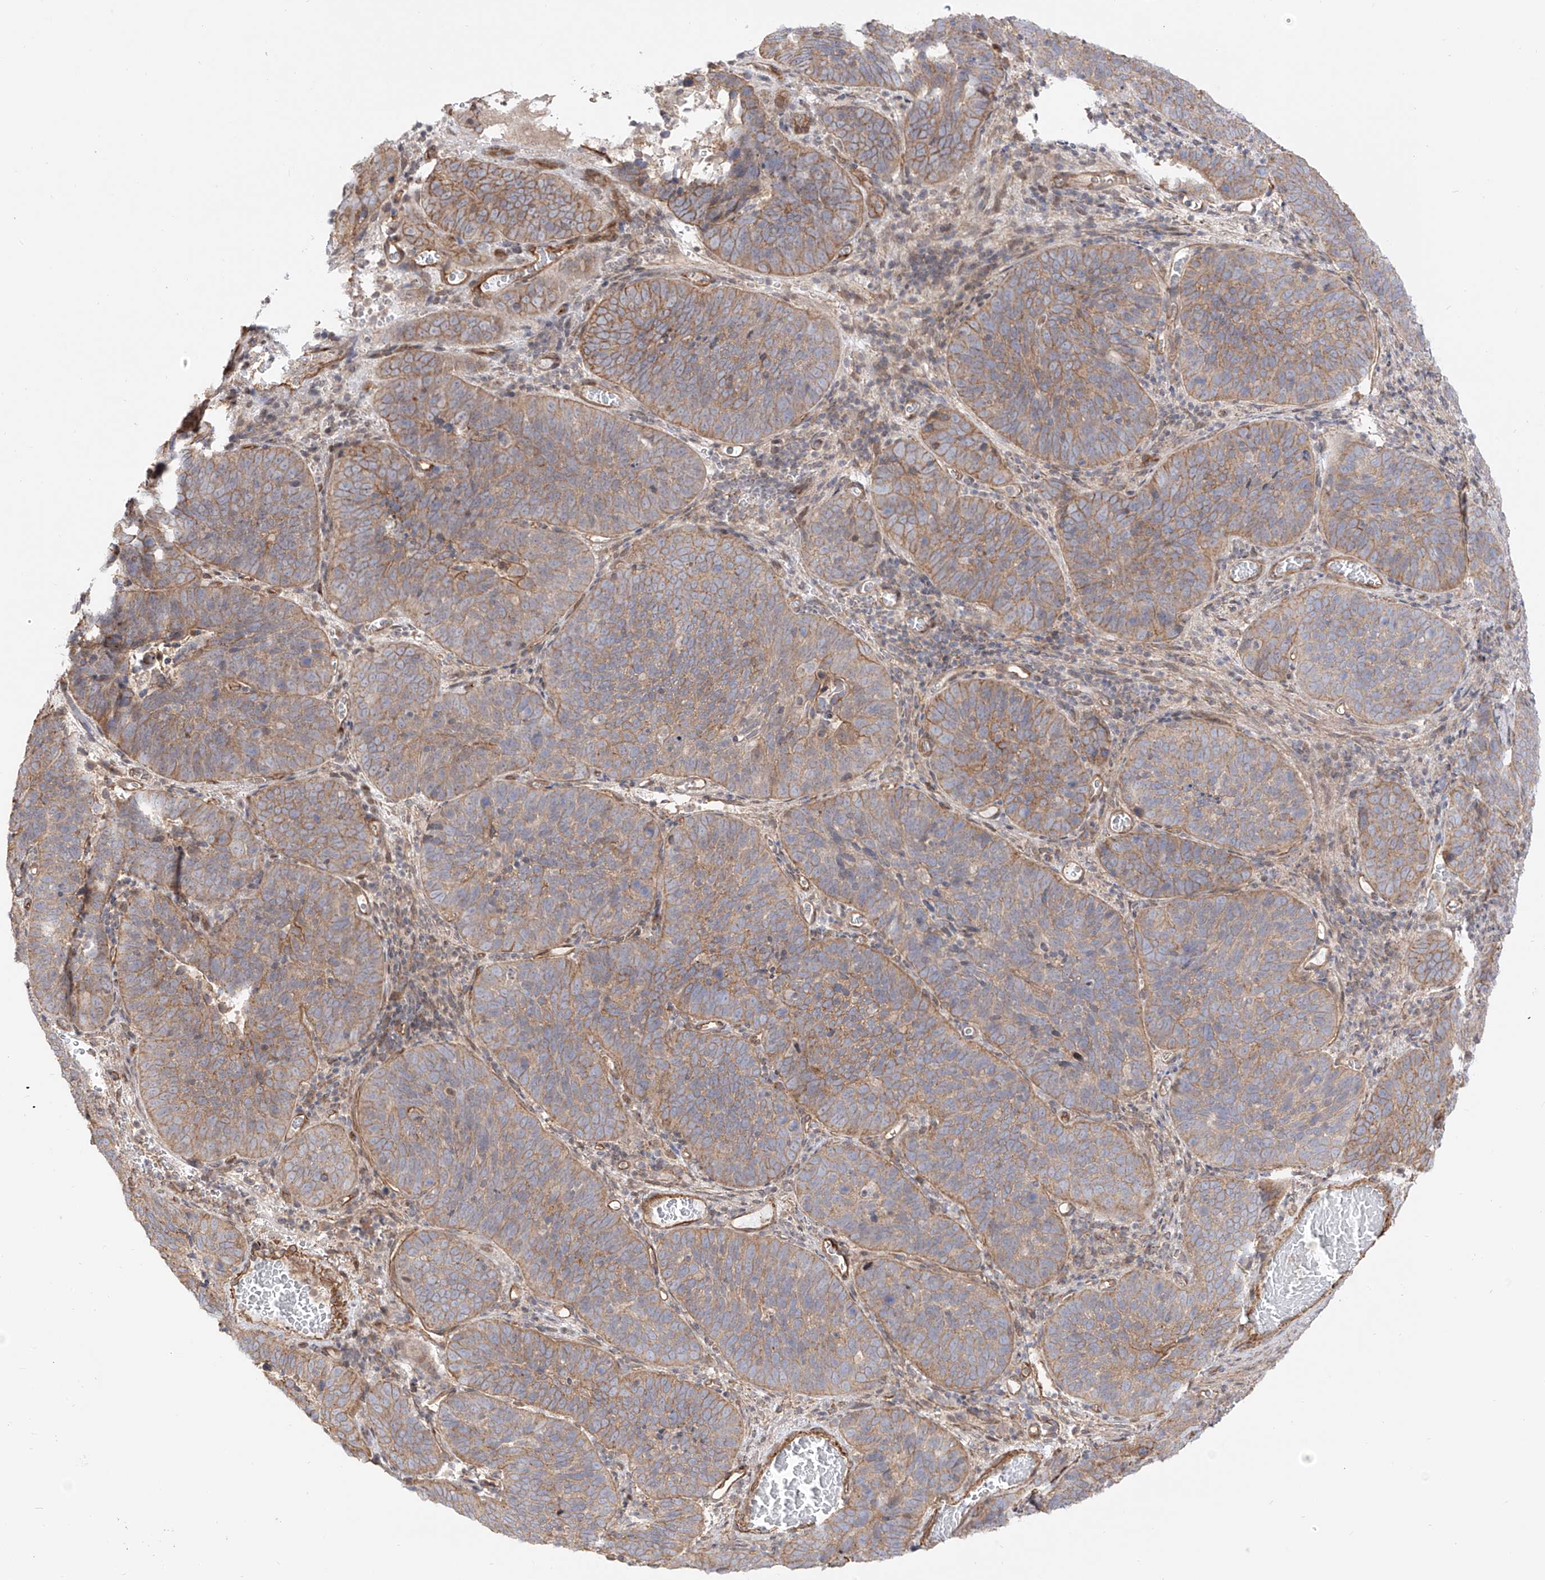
{"staining": {"intensity": "moderate", "quantity": "<25%", "location": "cytoplasmic/membranous"}, "tissue": "cervical cancer", "cell_type": "Tumor cells", "image_type": "cancer", "snomed": [{"axis": "morphology", "description": "Squamous cell carcinoma, NOS"}, {"axis": "topography", "description": "Cervix"}], "caption": "Moderate cytoplasmic/membranous protein staining is identified in approximately <25% of tumor cells in cervical cancer (squamous cell carcinoma).", "gene": "ZNF180", "patient": {"sex": "female", "age": 60}}